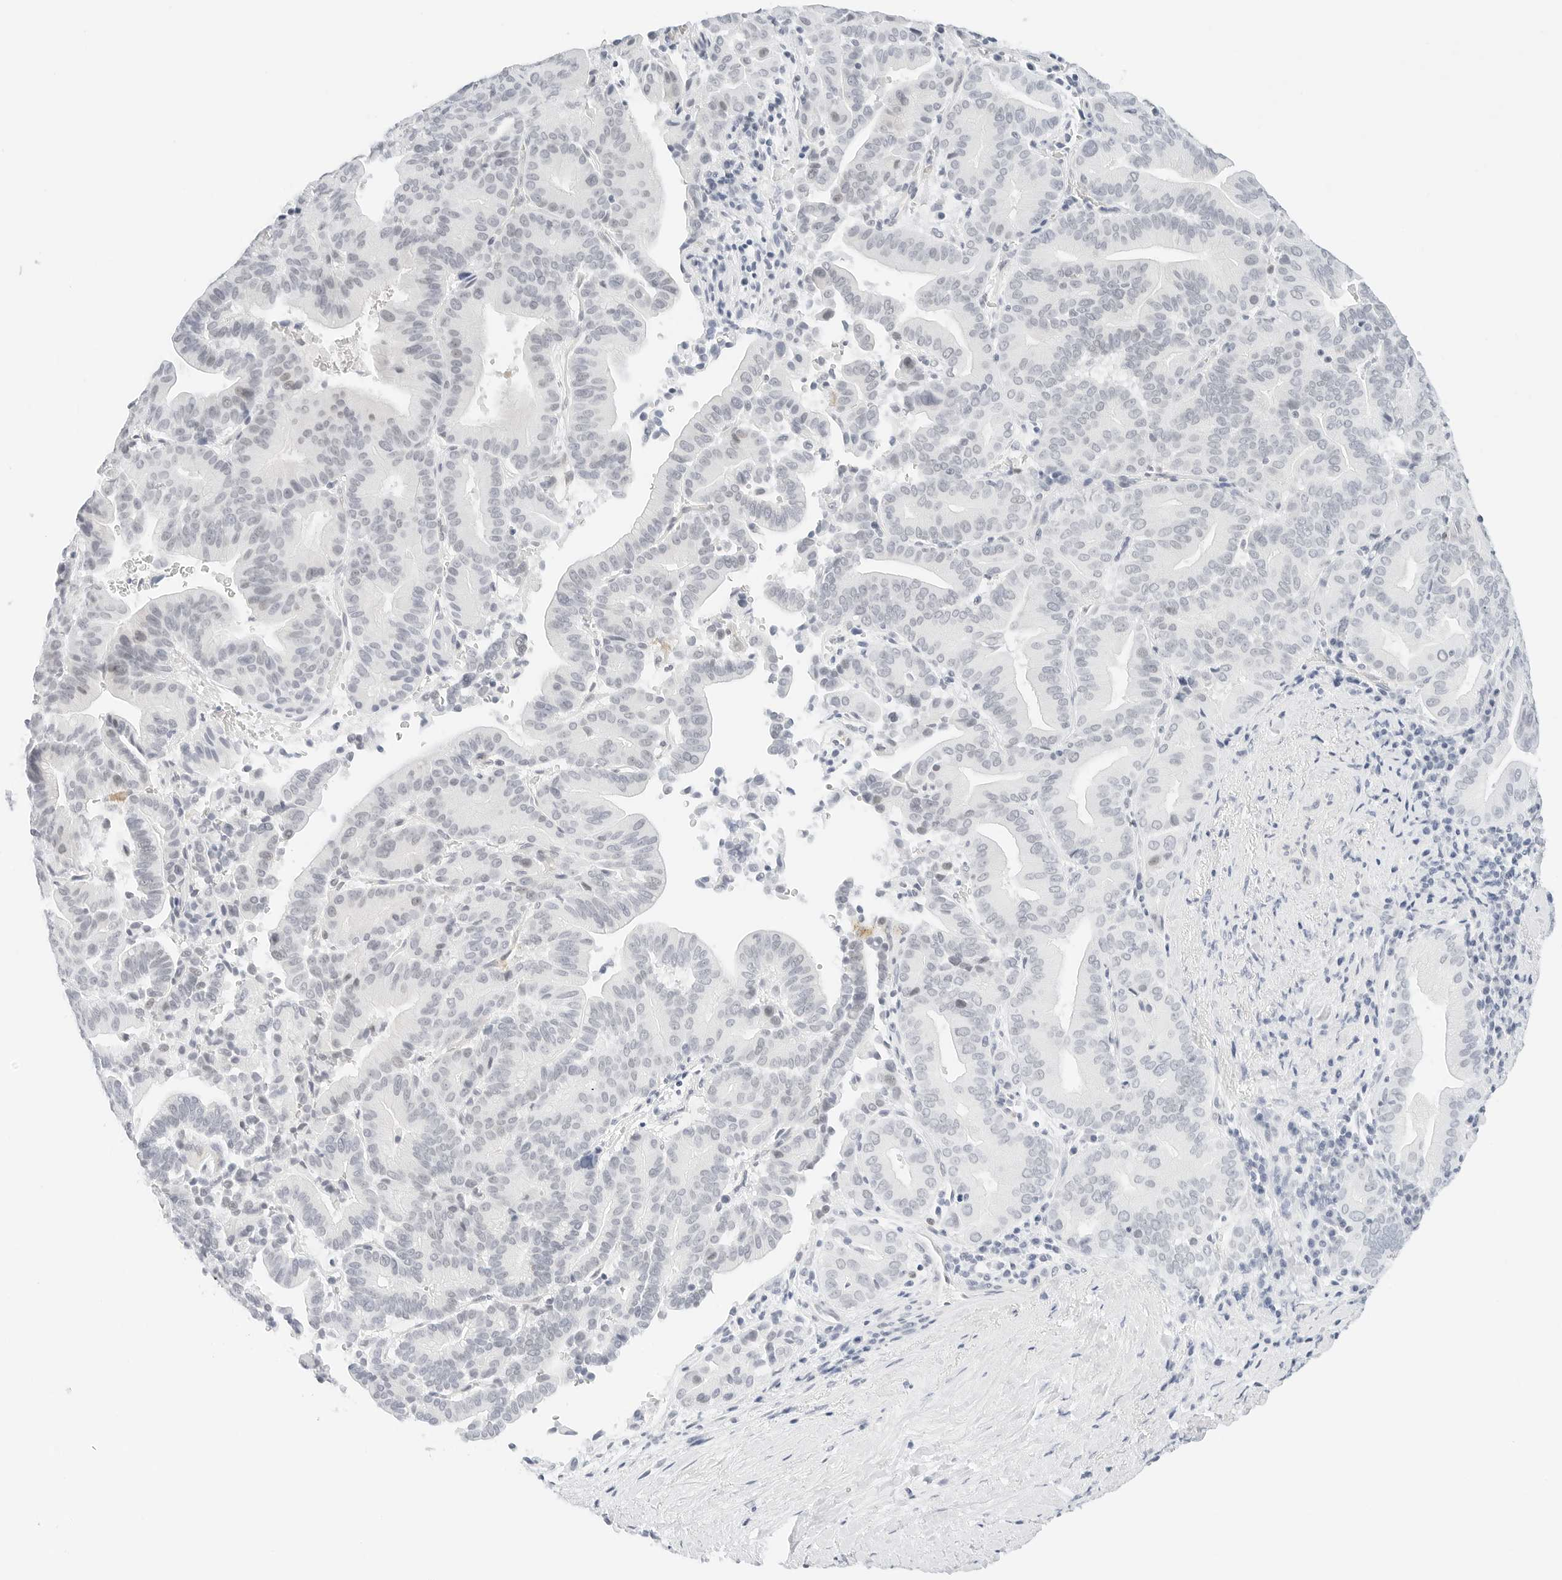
{"staining": {"intensity": "negative", "quantity": "none", "location": "none"}, "tissue": "liver cancer", "cell_type": "Tumor cells", "image_type": "cancer", "snomed": [{"axis": "morphology", "description": "Cholangiocarcinoma"}, {"axis": "topography", "description": "Liver"}], "caption": "The micrograph shows no significant expression in tumor cells of liver cholangiocarcinoma.", "gene": "CD22", "patient": {"sex": "female", "age": 75}}